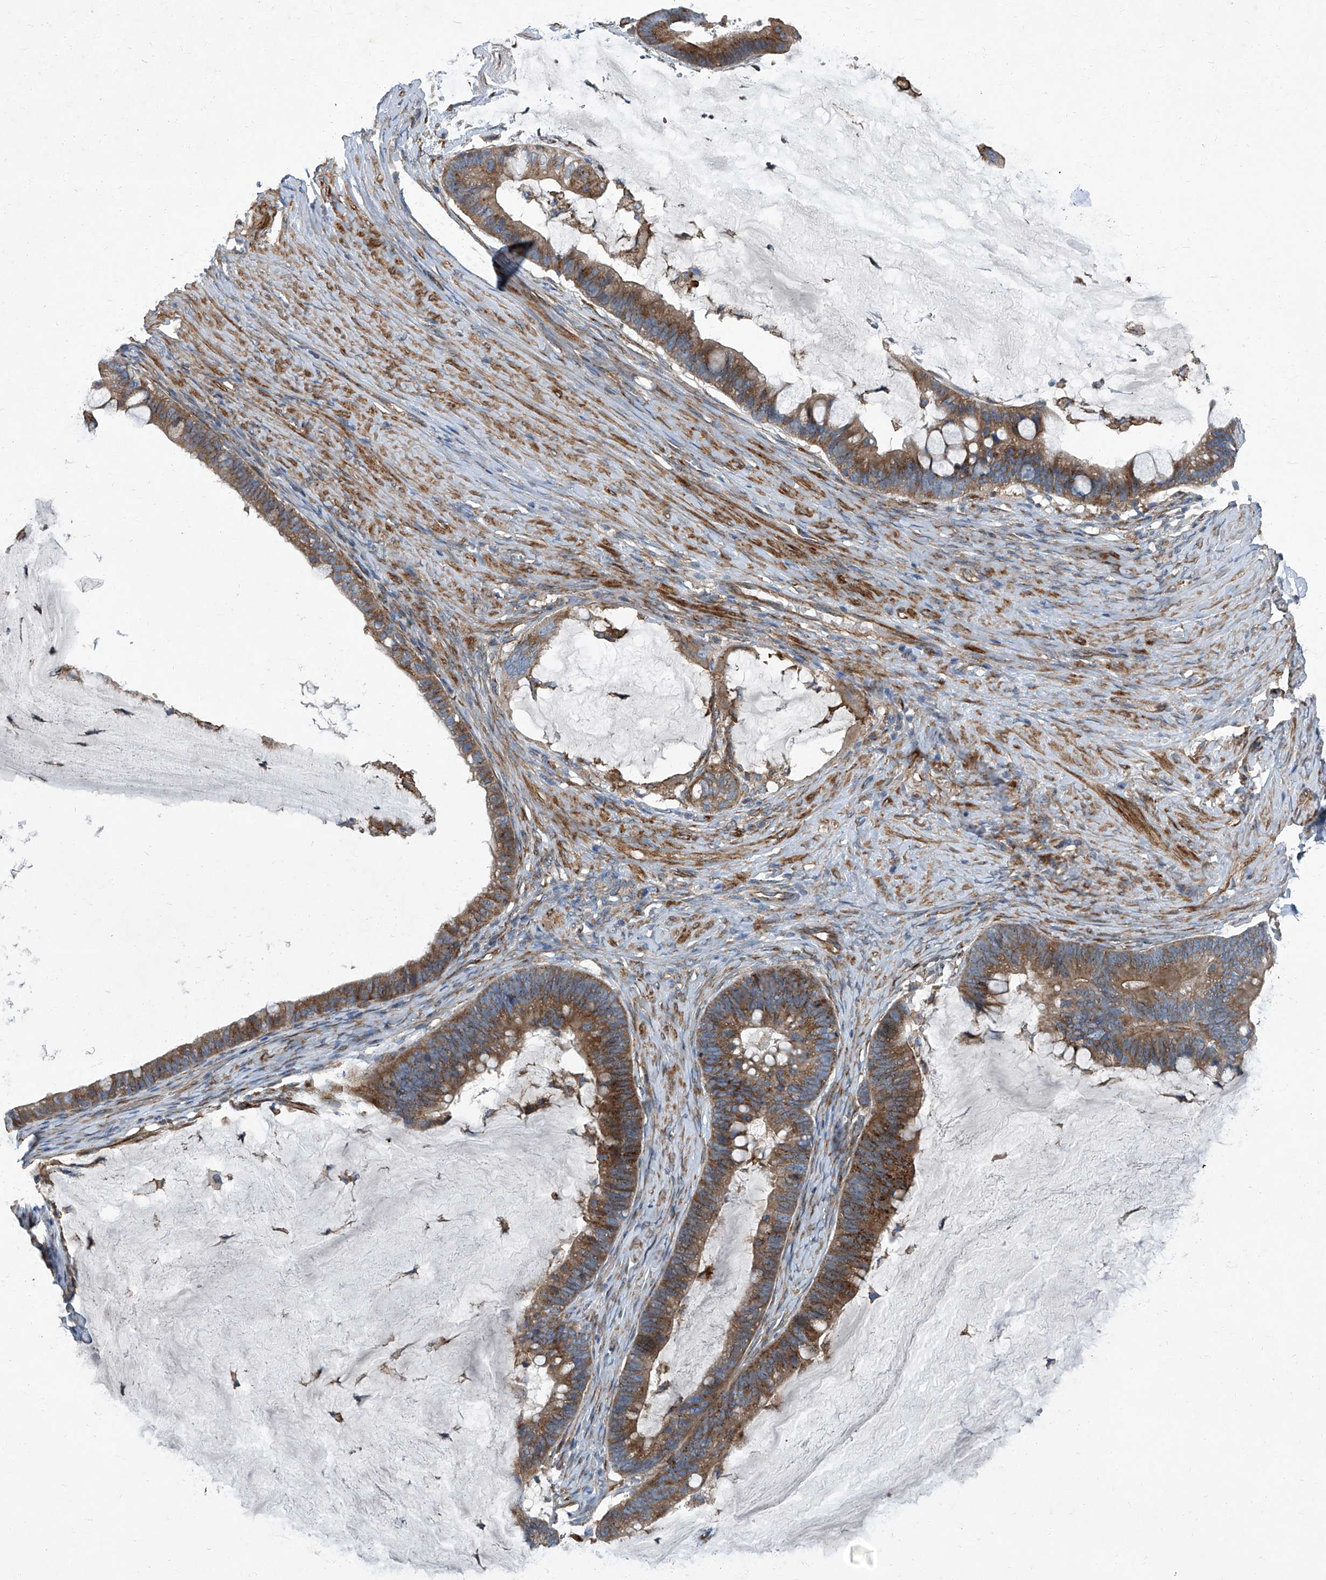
{"staining": {"intensity": "moderate", "quantity": ">75%", "location": "cytoplasmic/membranous"}, "tissue": "ovarian cancer", "cell_type": "Tumor cells", "image_type": "cancer", "snomed": [{"axis": "morphology", "description": "Cystadenocarcinoma, mucinous, NOS"}, {"axis": "topography", "description": "Ovary"}], "caption": "Ovarian cancer (mucinous cystadenocarcinoma) tissue displays moderate cytoplasmic/membranous staining in approximately >75% of tumor cells, visualized by immunohistochemistry.", "gene": "PIGH", "patient": {"sex": "female", "age": 61}}